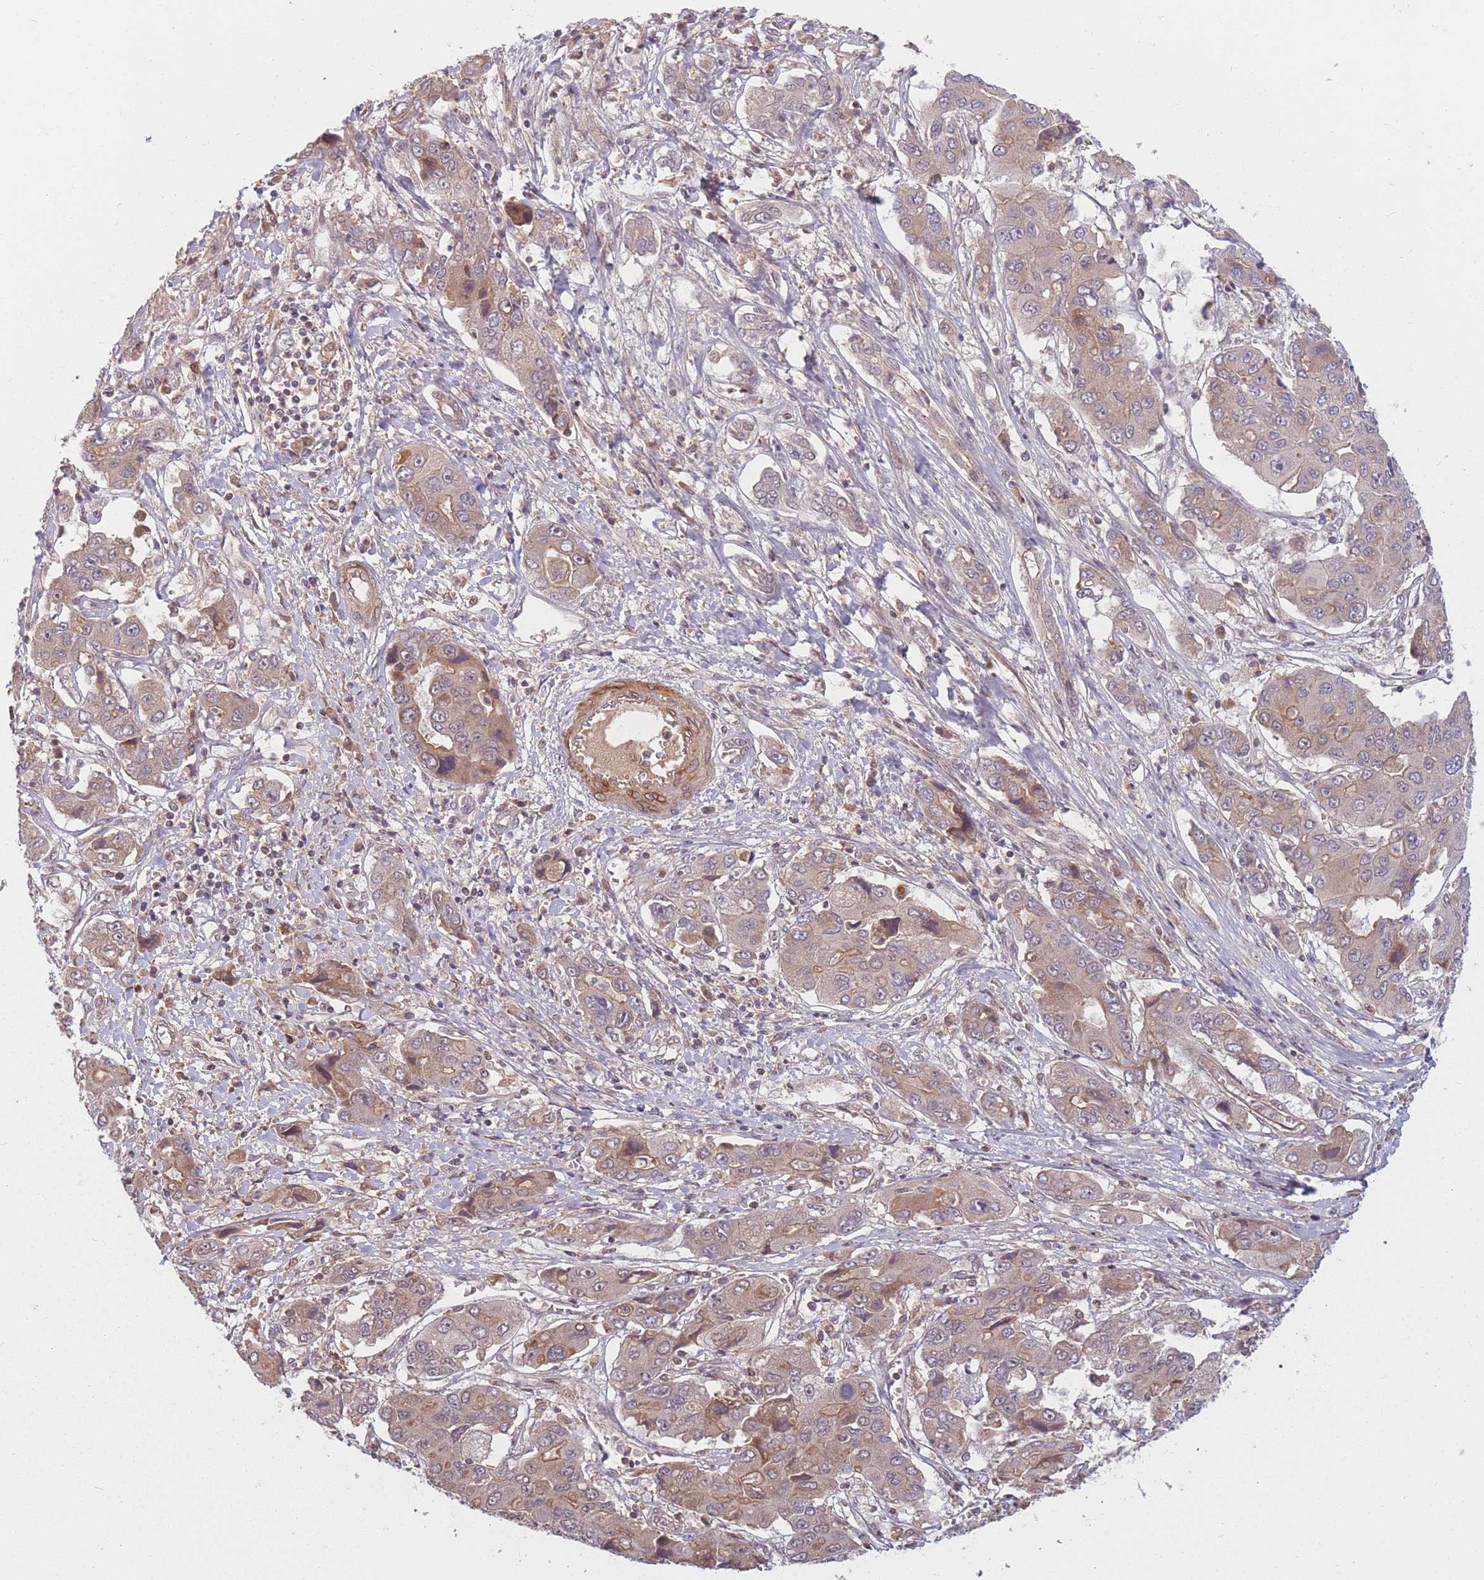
{"staining": {"intensity": "moderate", "quantity": "25%-75%", "location": "cytoplasmic/membranous"}, "tissue": "liver cancer", "cell_type": "Tumor cells", "image_type": "cancer", "snomed": [{"axis": "morphology", "description": "Cholangiocarcinoma"}, {"axis": "topography", "description": "Liver"}], "caption": "Liver cholangiocarcinoma stained with DAB (3,3'-diaminobenzidine) immunohistochemistry displays medium levels of moderate cytoplasmic/membranous expression in about 25%-75% of tumor cells.", "gene": "FAM153A", "patient": {"sex": "male", "age": 67}}